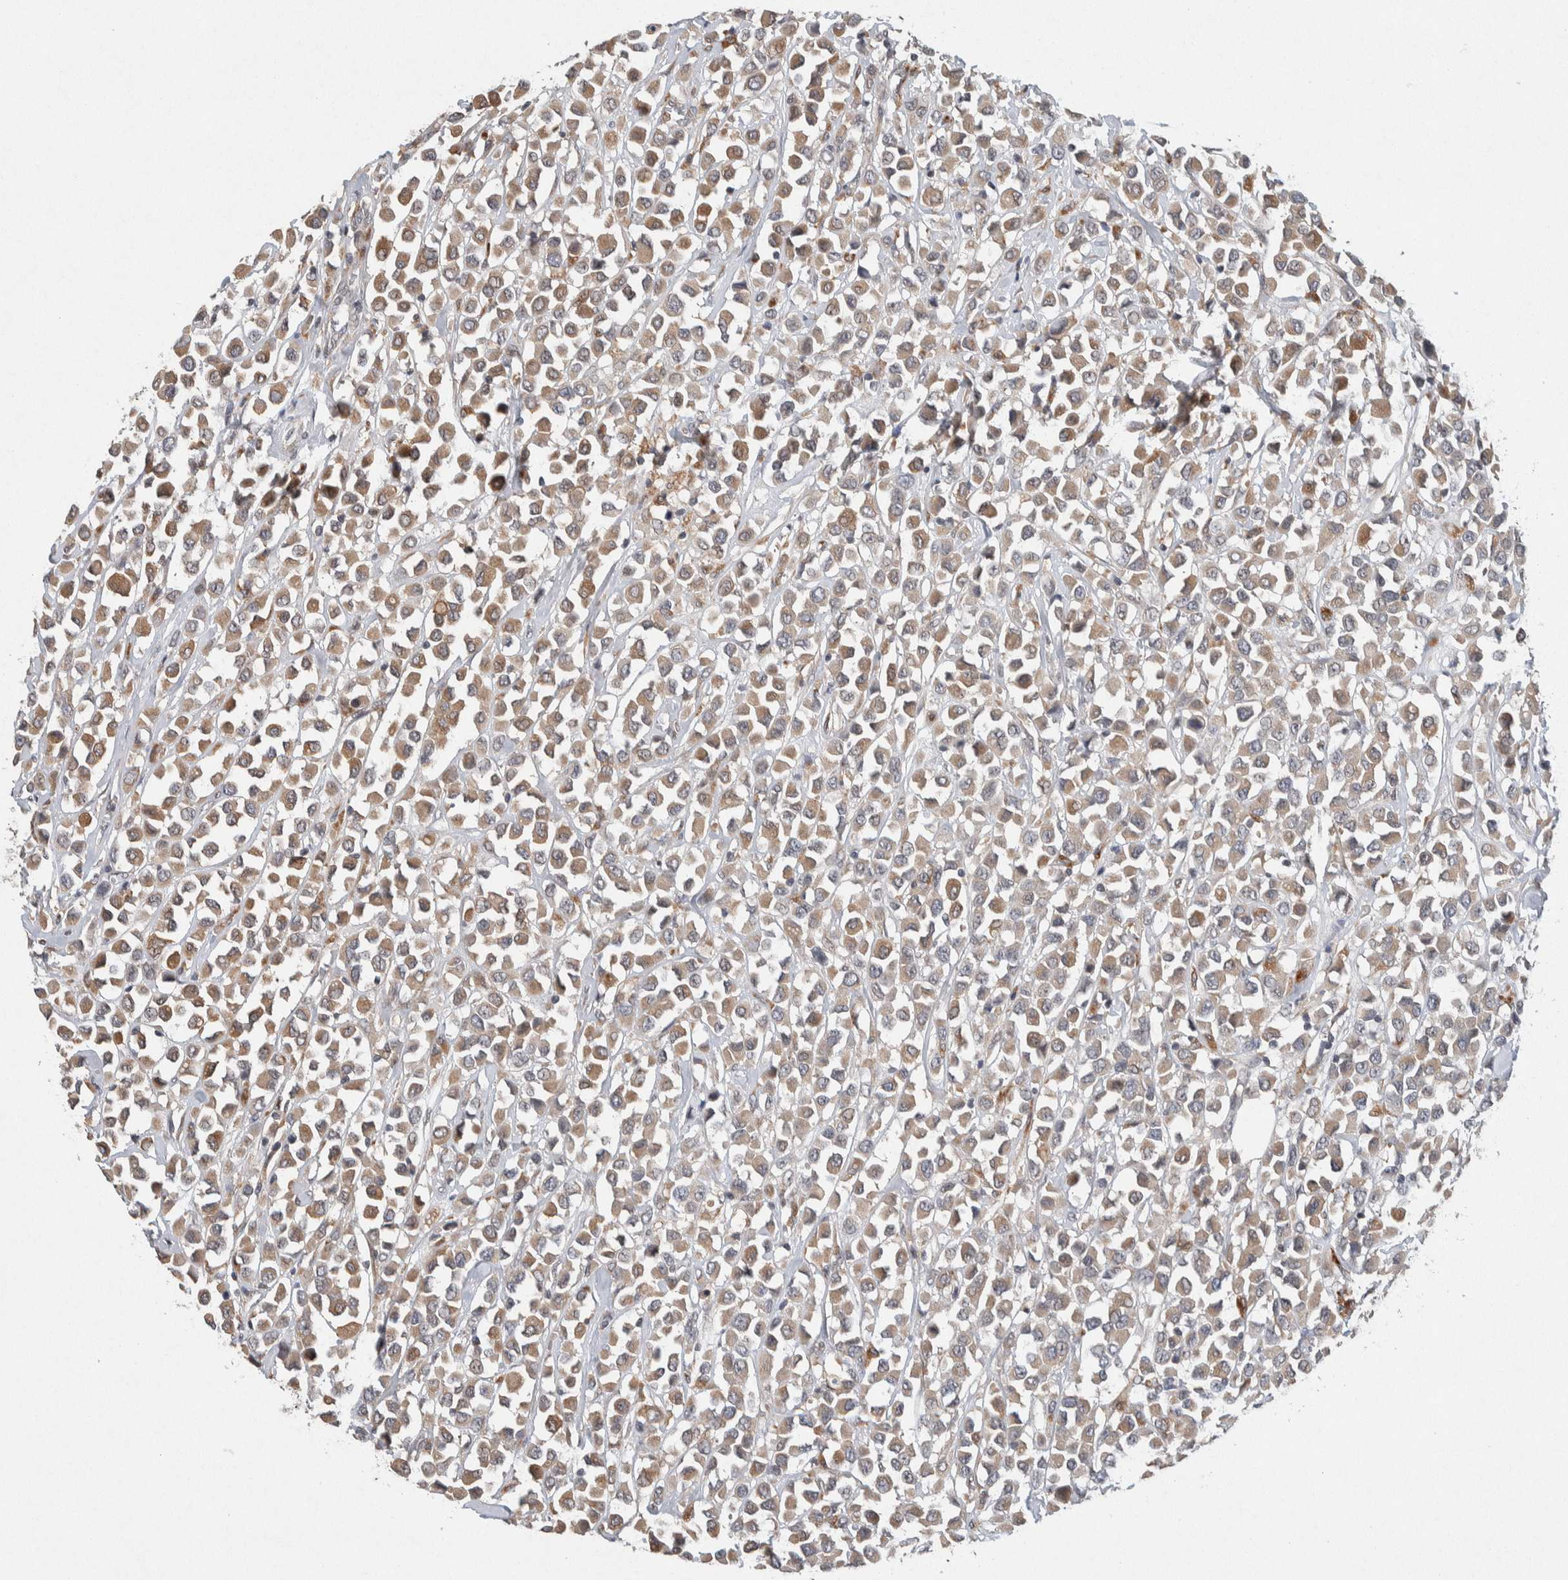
{"staining": {"intensity": "weak", "quantity": ">75%", "location": "cytoplasmic/membranous"}, "tissue": "breast cancer", "cell_type": "Tumor cells", "image_type": "cancer", "snomed": [{"axis": "morphology", "description": "Duct carcinoma"}, {"axis": "topography", "description": "Breast"}], "caption": "Human breast invasive ductal carcinoma stained with a brown dye displays weak cytoplasmic/membranous positive expression in about >75% of tumor cells.", "gene": "KCNK1", "patient": {"sex": "female", "age": 61}}